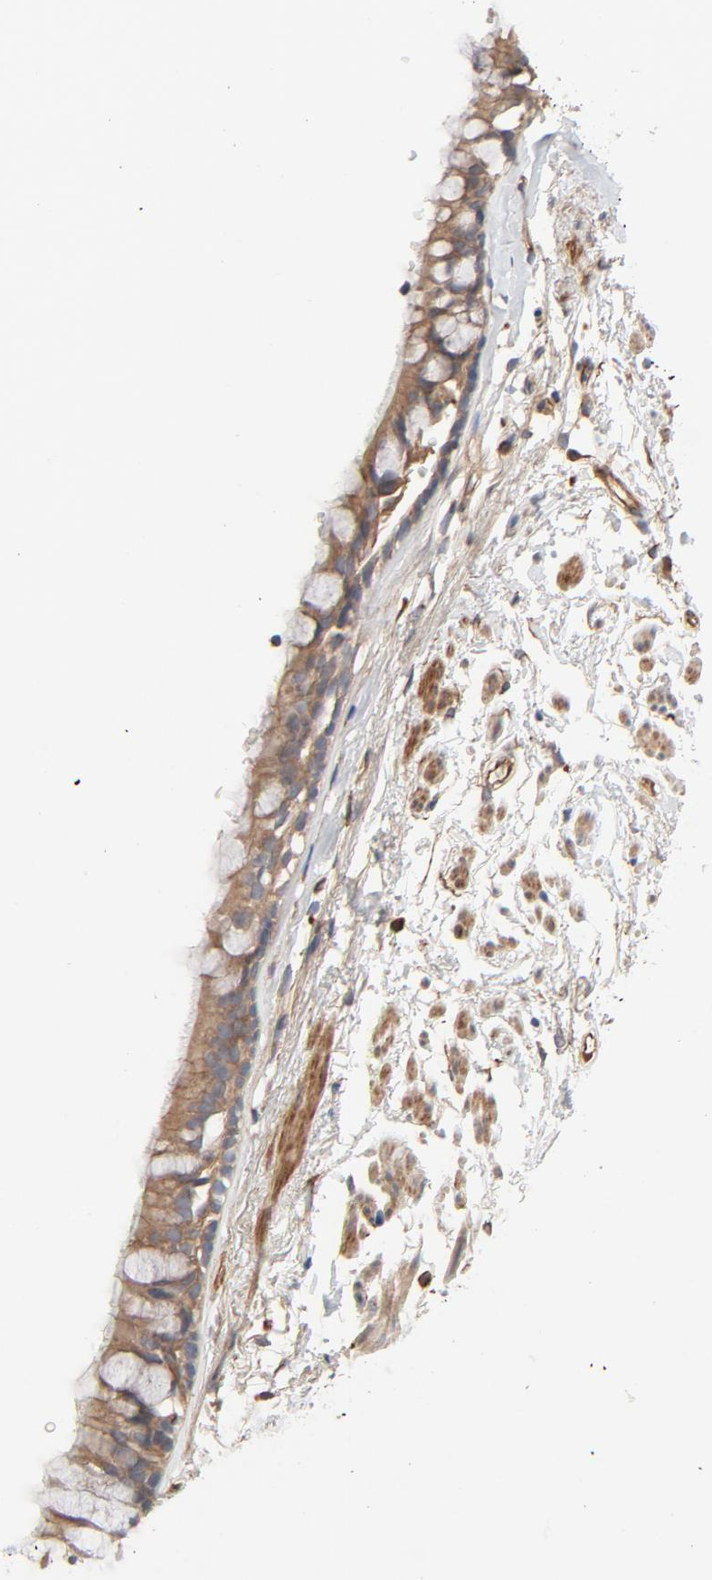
{"staining": {"intensity": "moderate", "quantity": ">75%", "location": "cytoplasmic/membranous"}, "tissue": "bronchus", "cell_type": "Respiratory epithelial cells", "image_type": "normal", "snomed": [{"axis": "morphology", "description": "Normal tissue, NOS"}, {"axis": "topography", "description": "Bronchus"}], "caption": "Immunohistochemical staining of benign bronchus reveals moderate cytoplasmic/membranous protein staining in approximately >75% of respiratory epithelial cells.", "gene": "TRIOBP", "patient": {"sex": "female", "age": 73}}